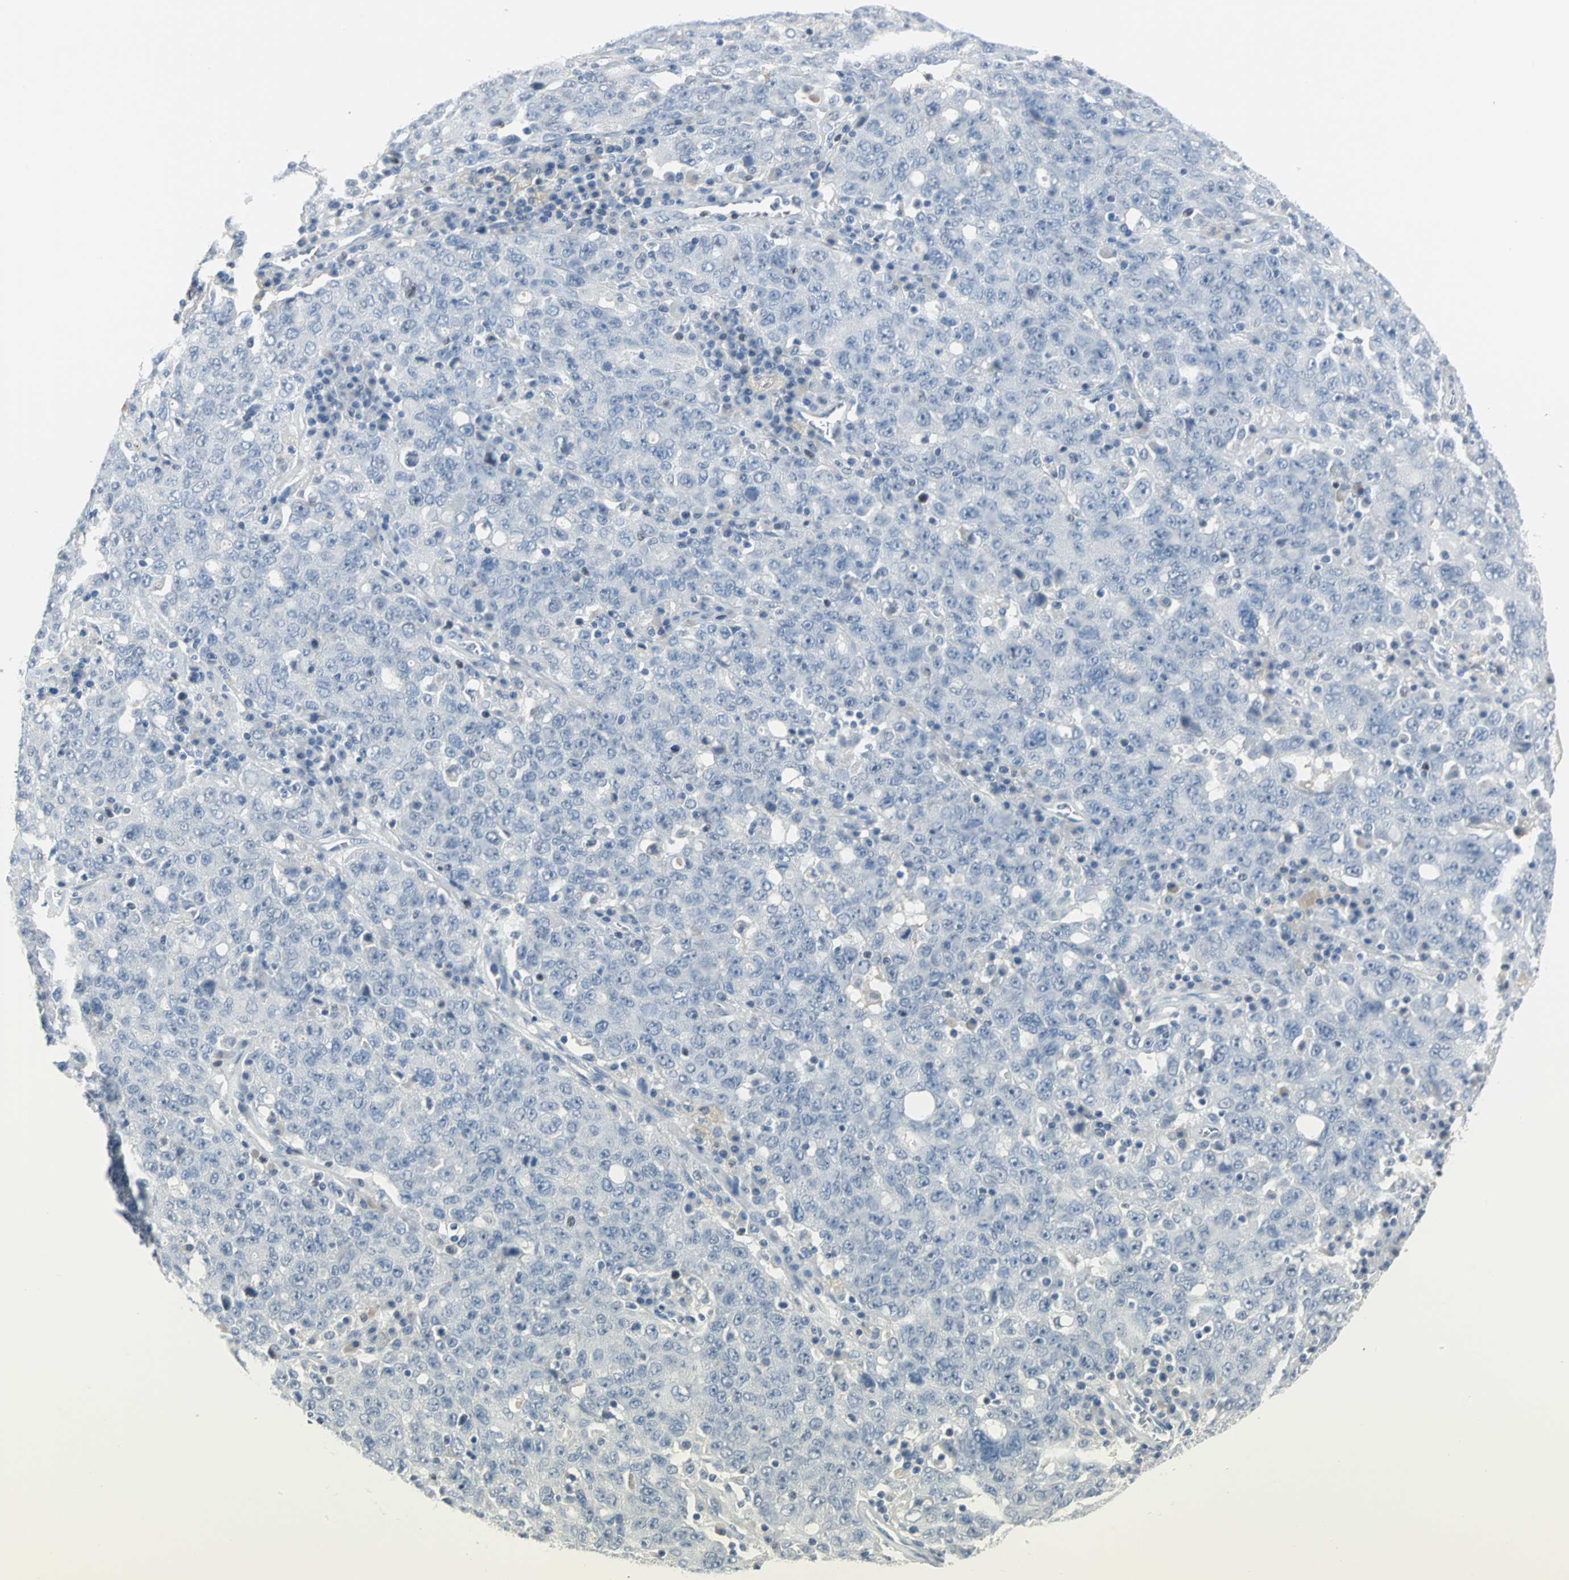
{"staining": {"intensity": "negative", "quantity": "none", "location": "none"}, "tissue": "ovarian cancer", "cell_type": "Tumor cells", "image_type": "cancer", "snomed": [{"axis": "morphology", "description": "Carcinoma, endometroid"}, {"axis": "topography", "description": "Ovary"}], "caption": "Protein analysis of endometroid carcinoma (ovarian) demonstrates no significant expression in tumor cells.", "gene": "MCM3", "patient": {"sex": "female", "age": 62}}